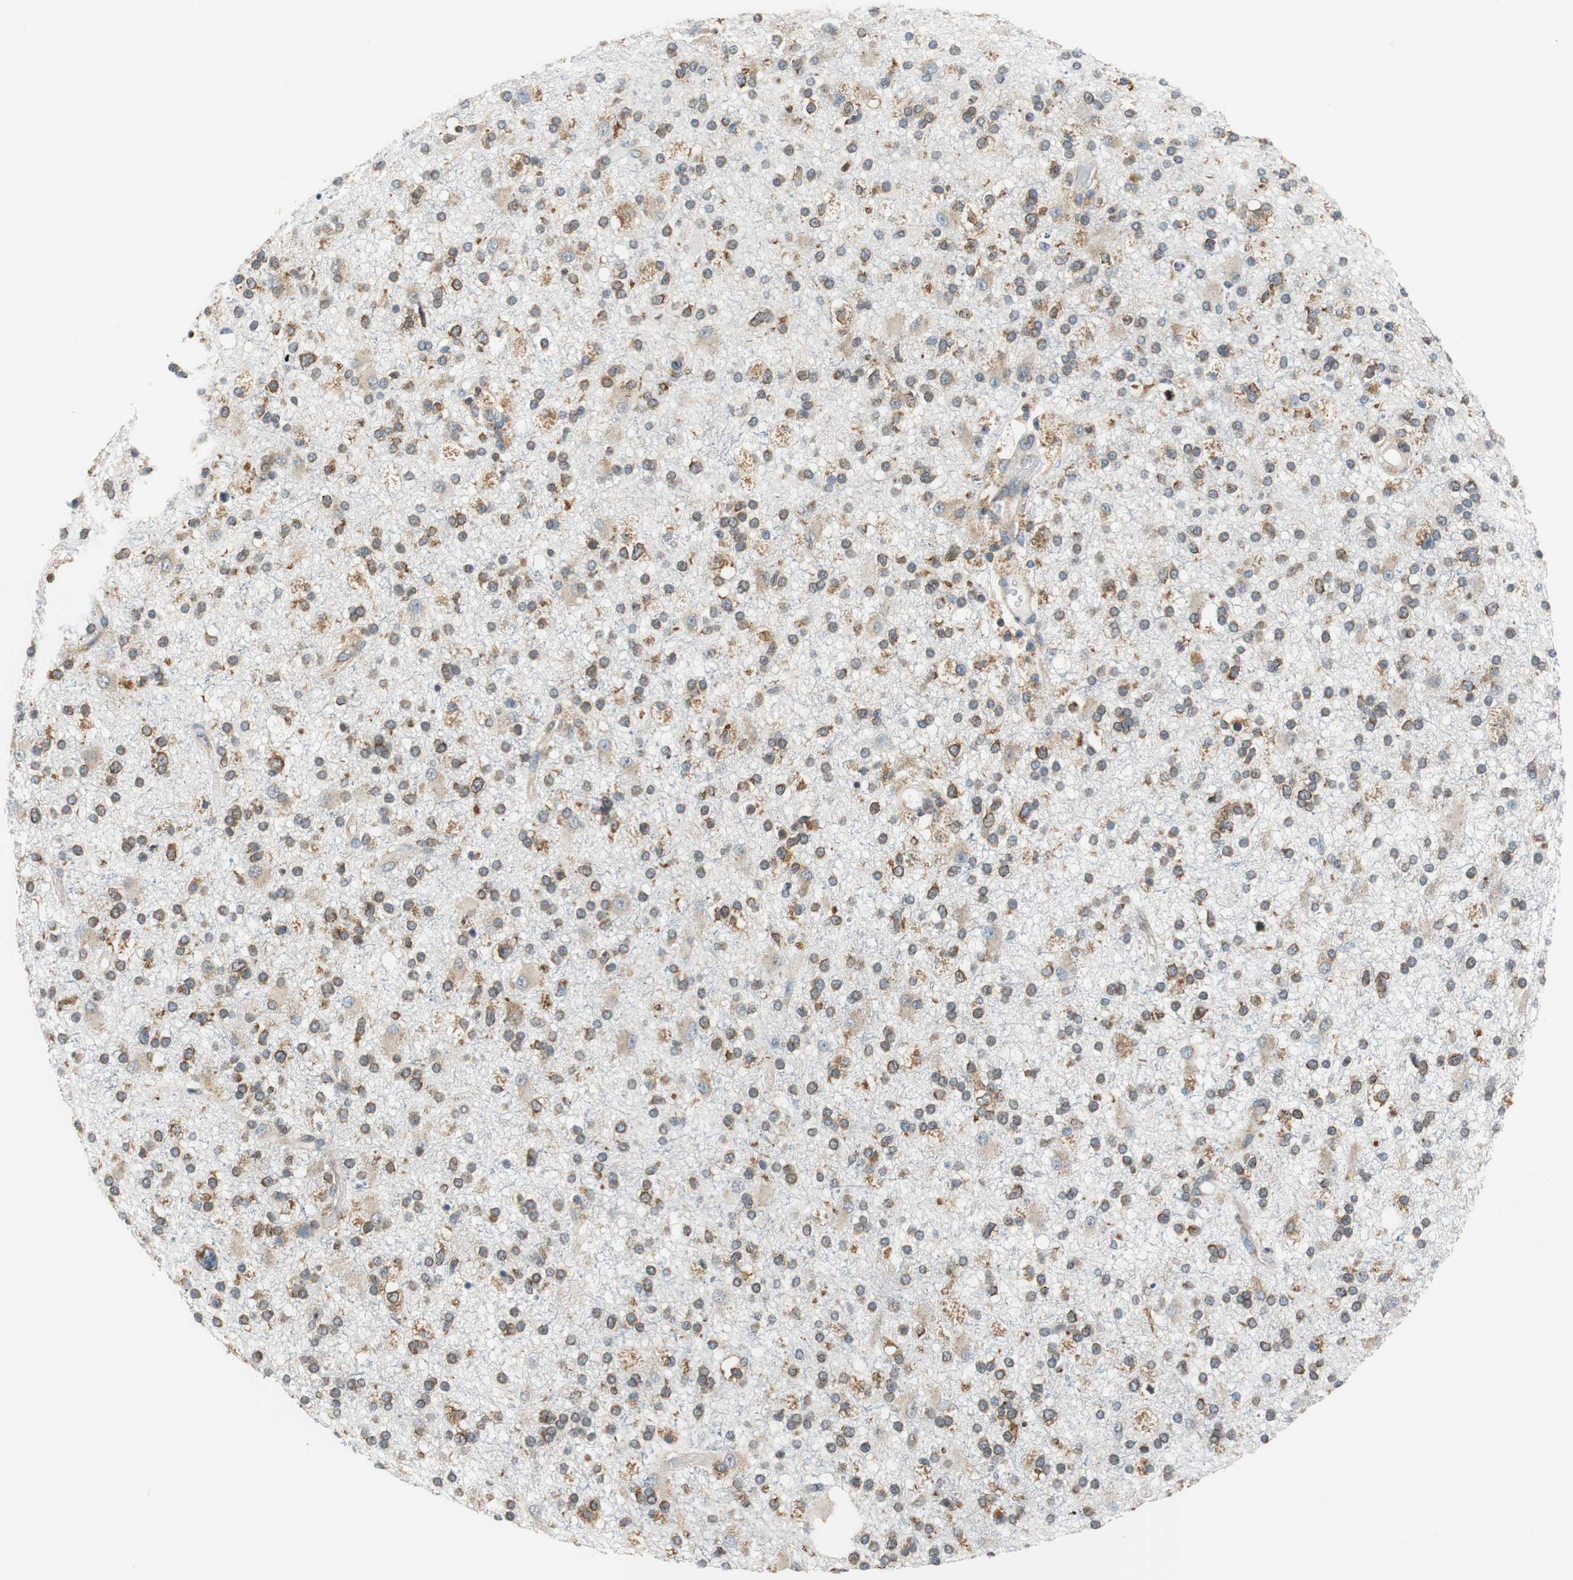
{"staining": {"intensity": "moderate", "quantity": ">75%", "location": "cytoplasmic/membranous"}, "tissue": "glioma", "cell_type": "Tumor cells", "image_type": "cancer", "snomed": [{"axis": "morphology", "description": "Glioma, malignant, High grade"}, {"axis": "topography", "description": "Brain"}], "caption": "High-magnification brightfield microscopy of high-grade glioma (malignant) stained with DAB (brown) and counterstained with hematoxylin (blue). tumor cells exhibit moderate cytoplasmic/membranous positivity is seen in approximately>75% of cells. Nuclei are stained in blue.", "gene": "CNOT3", "patient": {"sex": "male", "age": 33}}